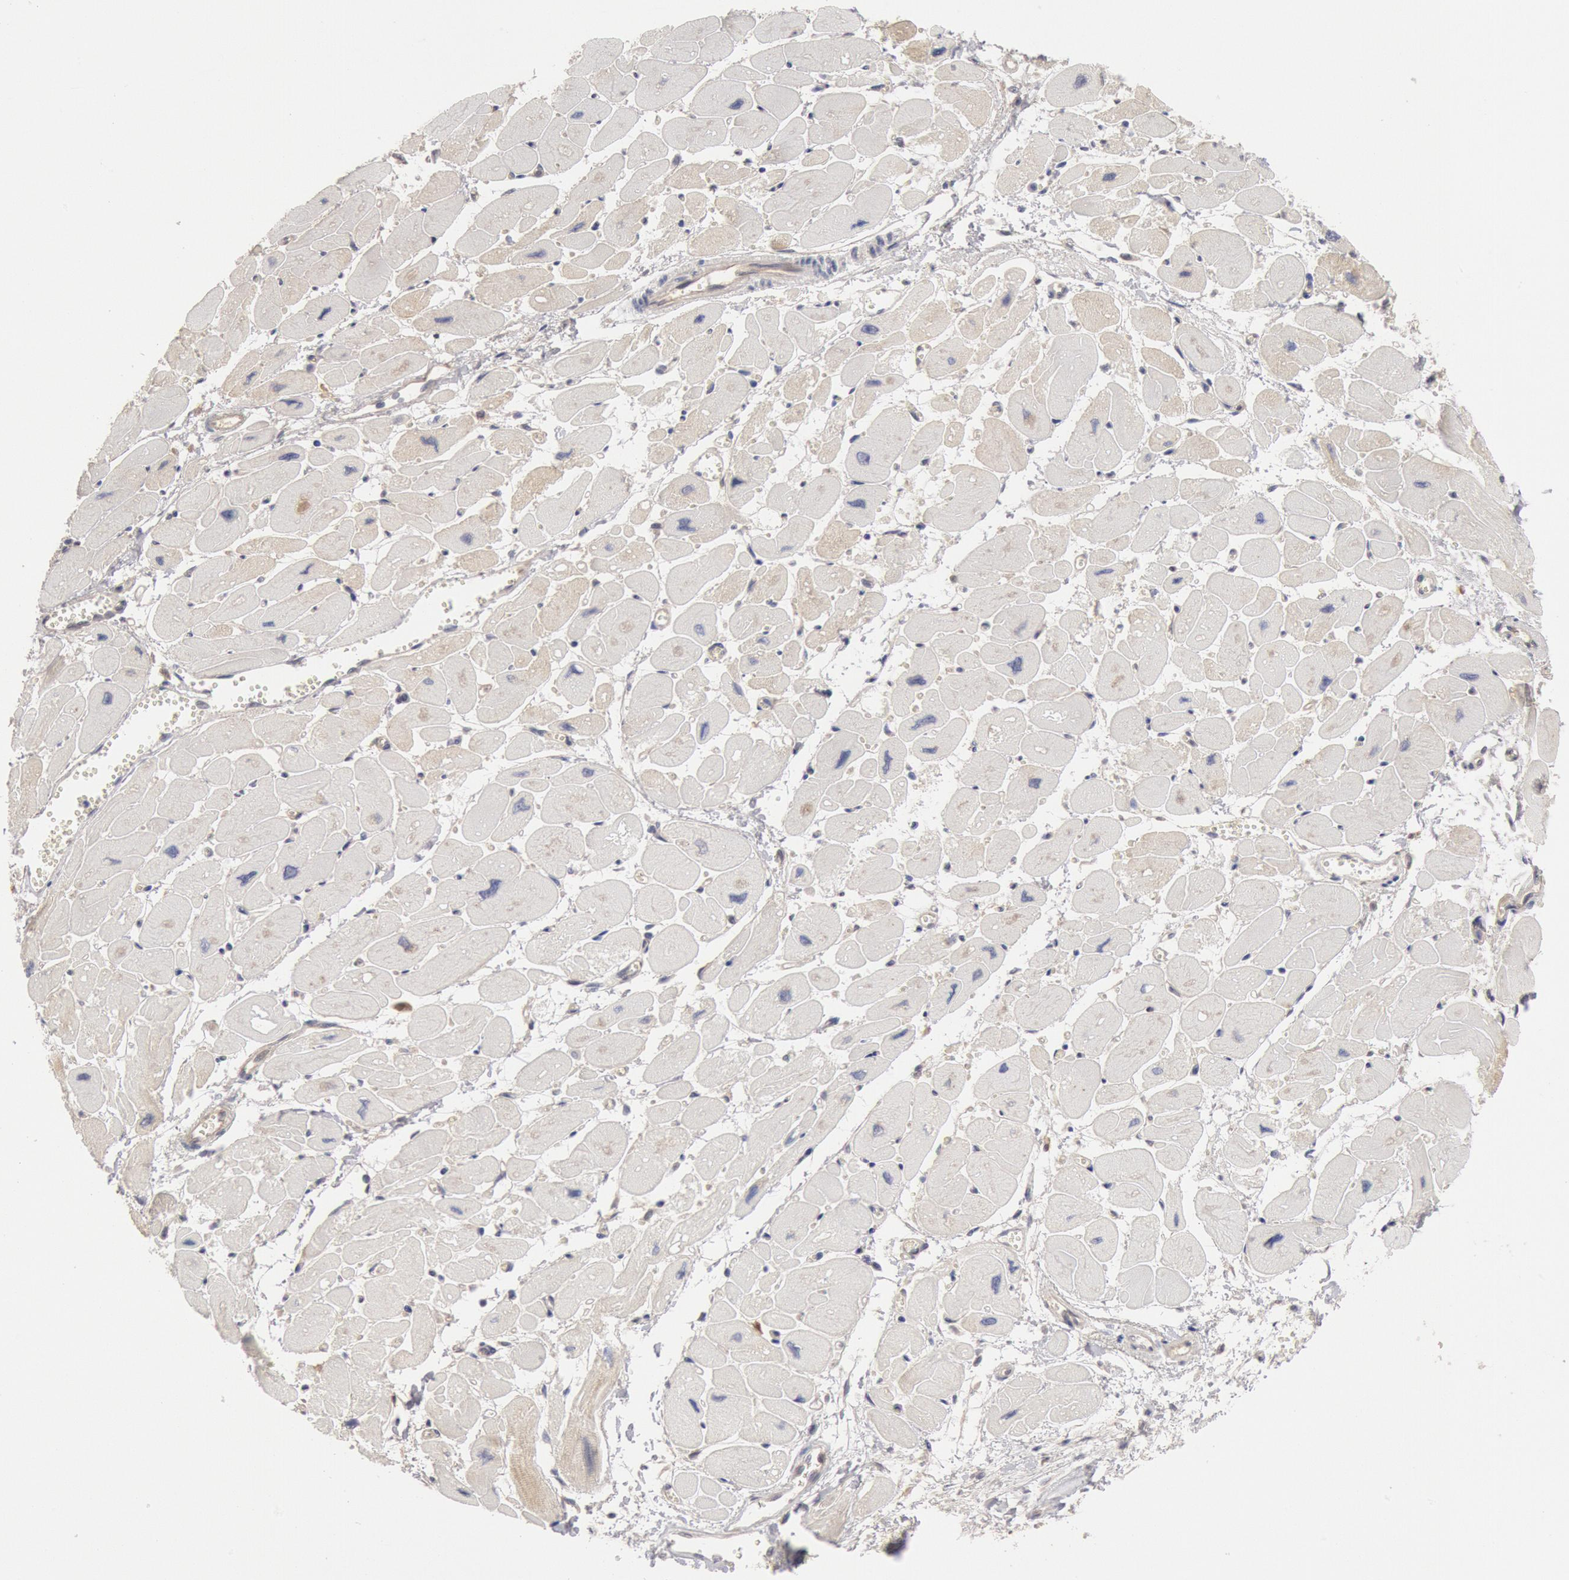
{"staining": {"intensity": "negative", "quantity": "none", "location": "none"}, "tissue": "heart muscle", "cell_type": "Cardiomyocytes", "image_type": "normal", "snomed": [{"axis": "morphology", "description": "Normal tissue, NOS"}, {"axis": "topography", "description": "Heart"}], "caption": "Immunohistochemical staining of unremarkable human heart muscle shows no significant expression in cardiomyocytes. The staining is performed using DAB brown chromogen with nuclei counter-stained in using hematoxylin.", "gene": "DNAJA1", "patient": {"sex": "female", "age": 54}}